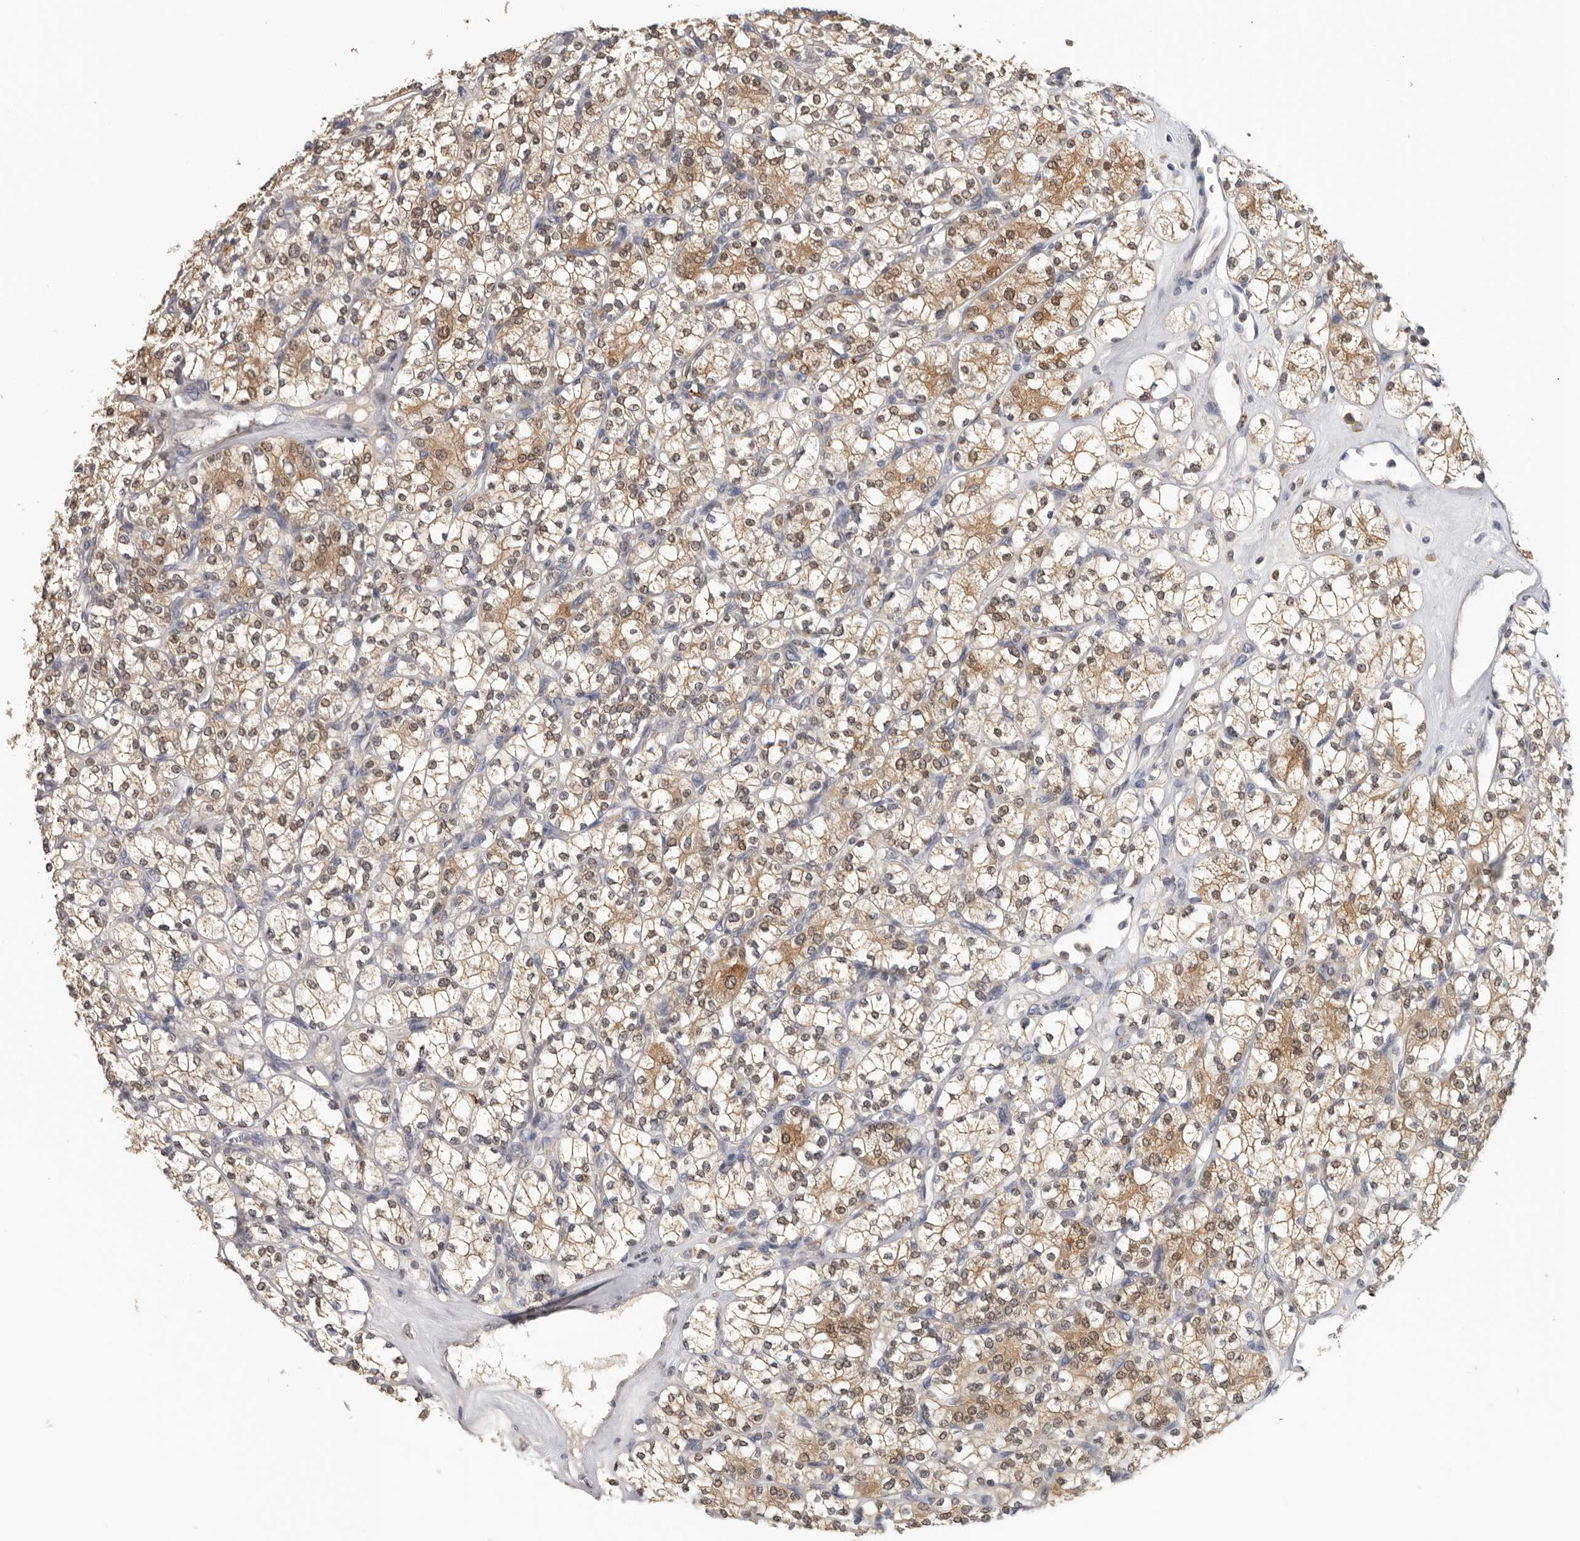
{"staining": {"intensity": "moderate", "quantity": ">75%", "location": "cytoplasmic/membranous"}, "tissue": "renal cancer", "cell_type": "Tumor cells", "image_type": "cancer", "snomed": [{"axis": "morphology", "description": "Adenocarcinoma, NOS"}, {"axis": "topography", "description": "Kidney"}], "caption": "Immunohistochemistry of human renal cancer (adenocarcinoma) demonstrates medium levels of moderate cytoplasmic/membranous staining in approximately >75% of tumor cells.", "gene": "TFRC", "patient": {"sex": "male", "age": 77}}